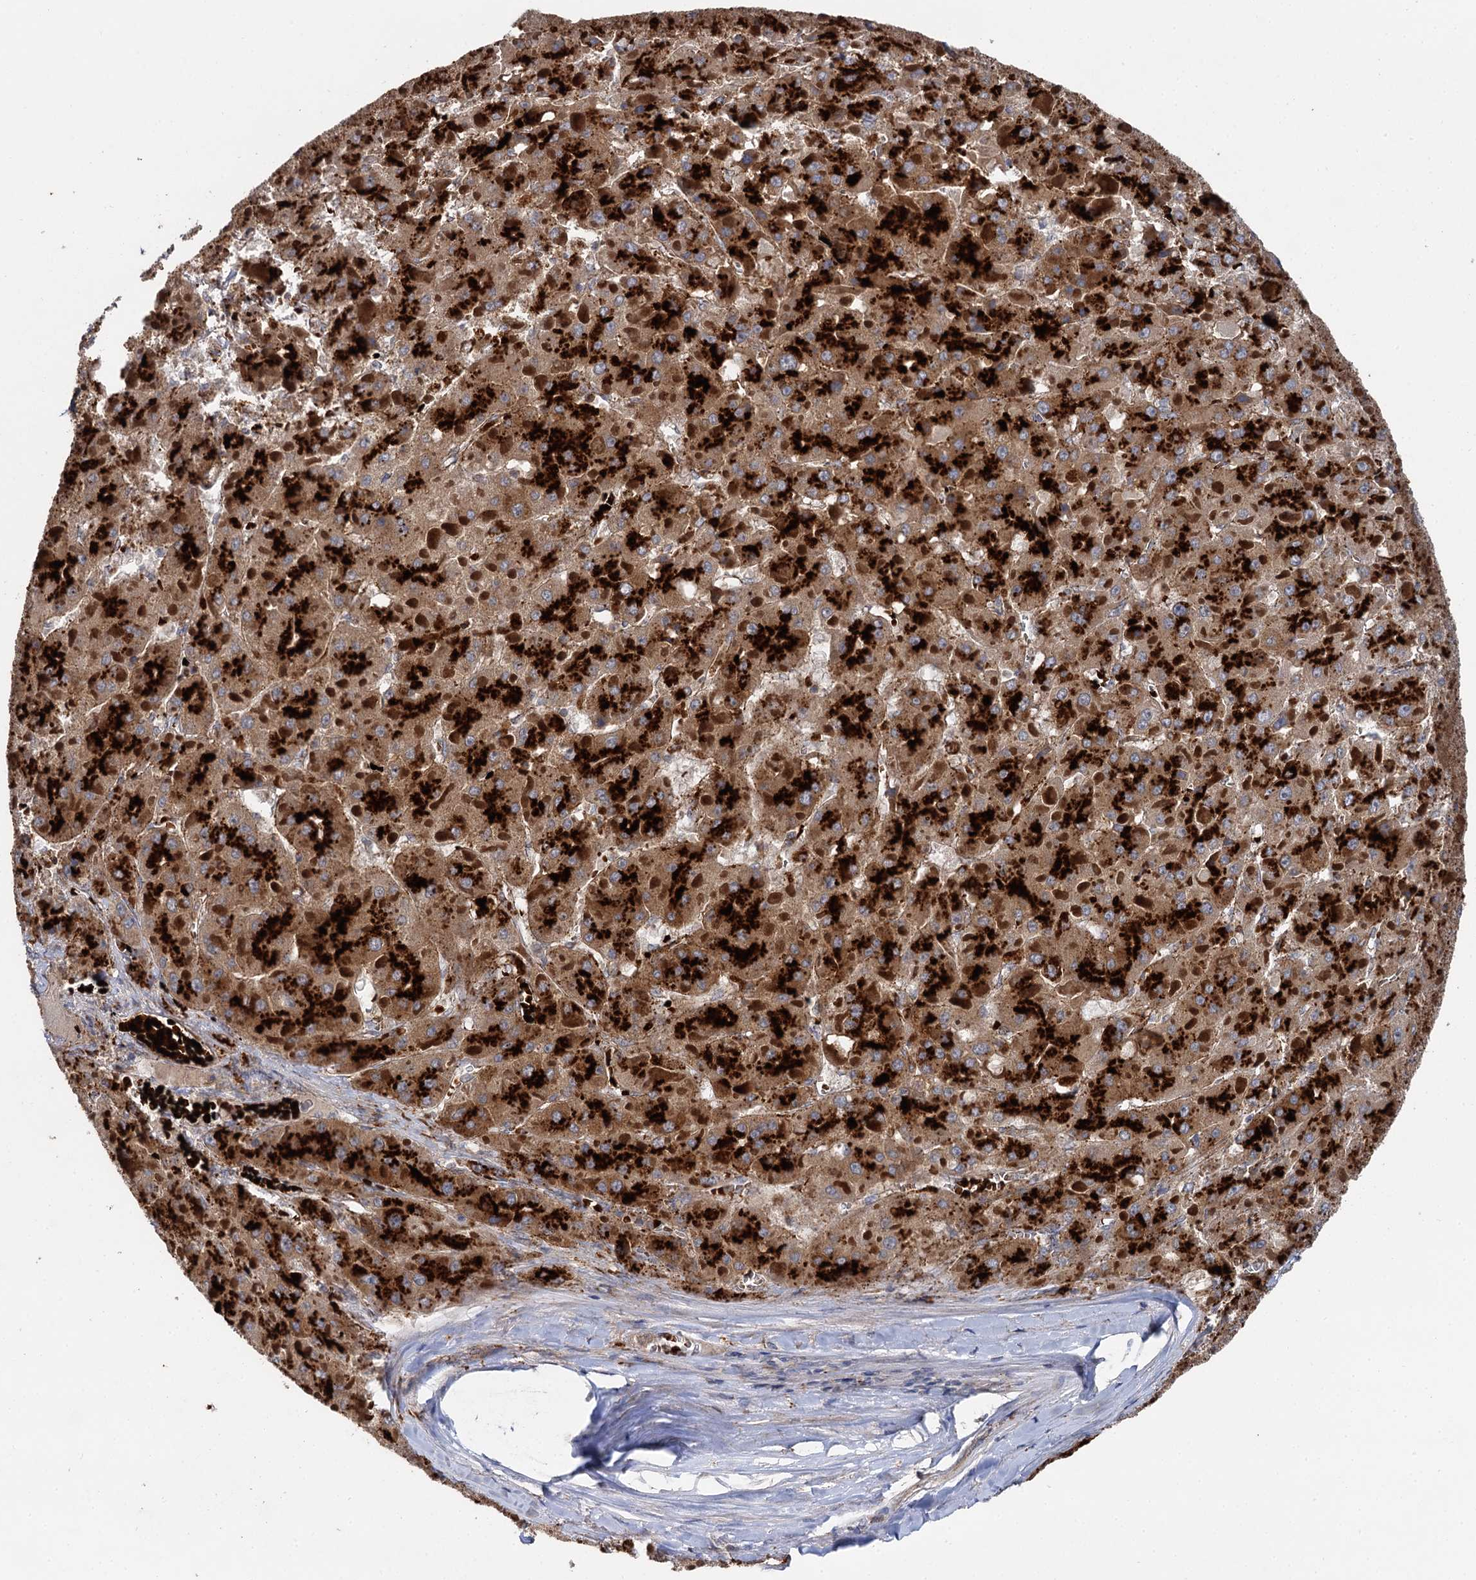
{"staining": {"intensity": "strong", "quantity": ">75%", "location": "cytoplasmic/membranous"}, "tissue": "liver cancer", "cell_type": "Tumor cells", "image_type": "cancer", "snomed": [{"axis": "morphology", "description": "Carcinoma, Hepatocellular, NOS"}, {"axis": "topography", "description": "Liver"}], "caption": "Protein expression by immunohistochemistry exhibits strong cytoplasmic/membranous positivity in approximately >75% of tumor cells in liver hepatocellular carcinoma.", "gene": "GBA1", "patient": {"sex": "female", "age": 73}}